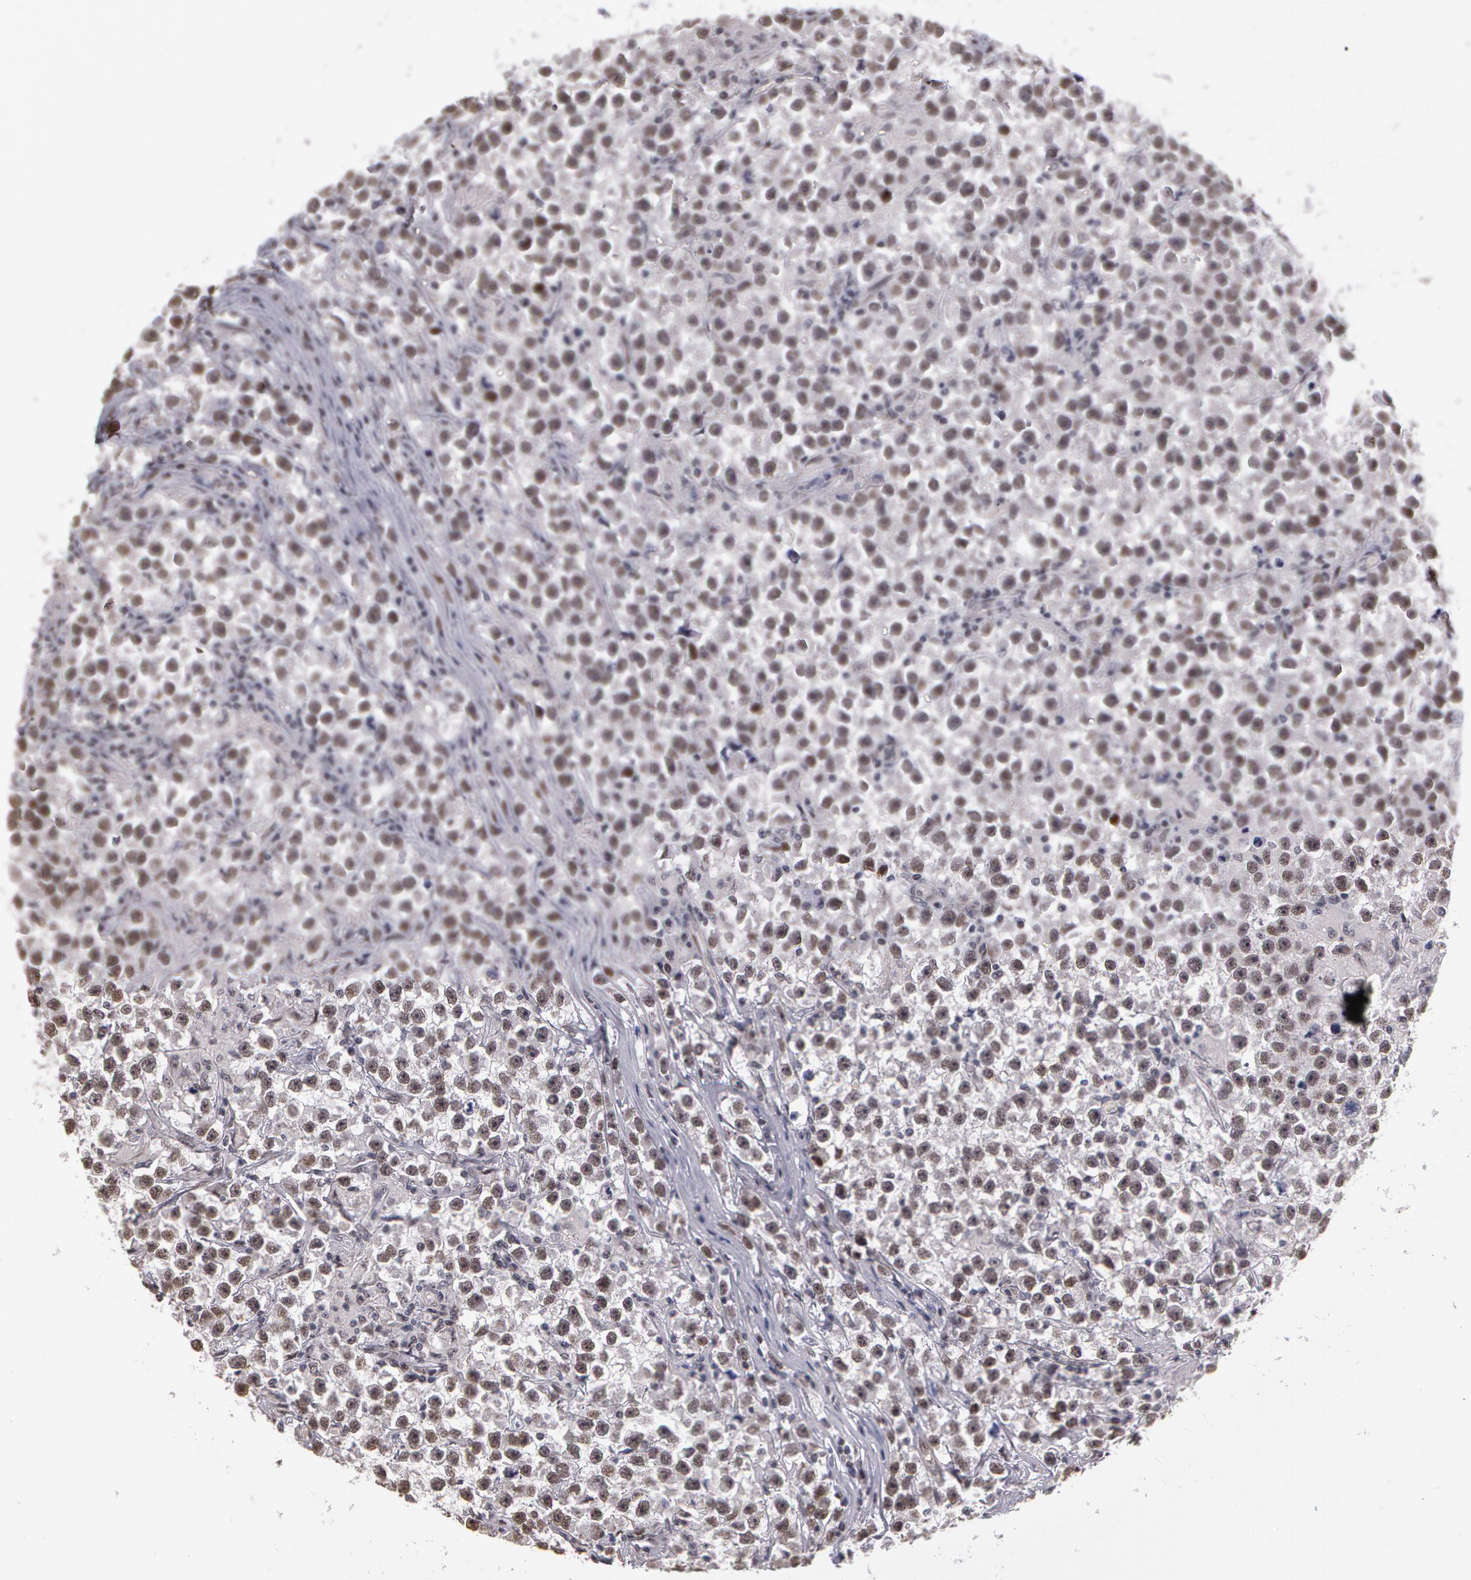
{"staining": {"intensity": "weak", "quantity": "<25%", "location": "nuclear"}, "tissue": "testis cancer", "cell_type": "Tumor cells", "image_type": "cancer", "snomed": [{"axis": "morphology", "description": "Seminoma, NOS"}, {"axis": "topography", "description": "Testis"}], "caption": "Image shows no significant protein staining in tumor cells of testis cancer. (Brightfield microscopy of DAB immunohistochemistry at high magnification).", "gene": "PRICKLE1", "patient": {"sex": "male", "age": 33}}